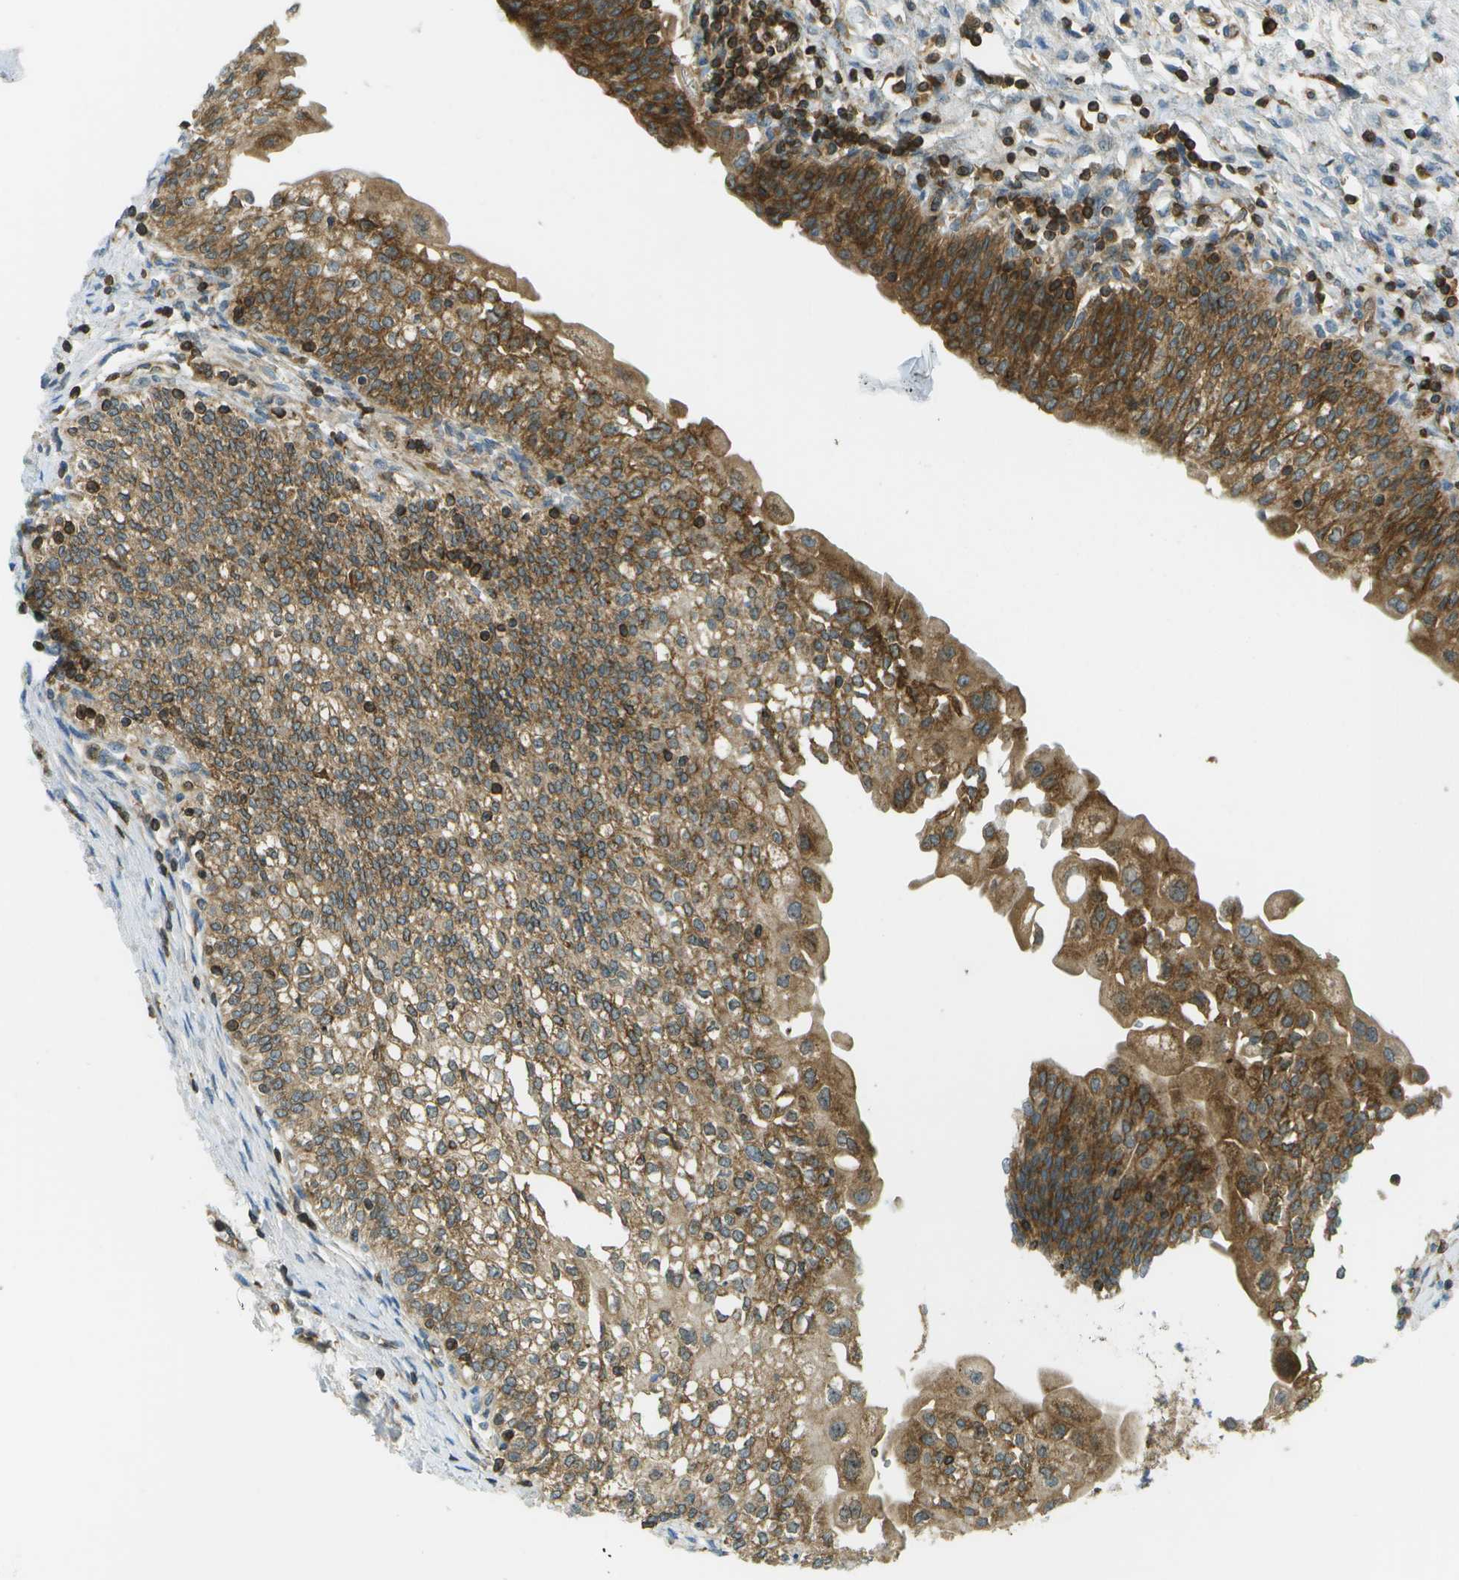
{"staining": {"intensity": "strong", "quantity": ">75%", "location": "cytoplasmic/membranous"}, "tissue": "urinary bladder", "cell_type": "Urothelial cells", "image_type": "normal", "snomed": [{"axis": "morphology", "description": "Normal tissue, NOS"}, {"axis": "topography", "description": "Urinary bladder"}], "caption": "Strong cytoplasmic/membranous positivity for a protein is present in about >75% of urothelial cells of normal urinary bladder using immunohistochemistry (IHC).", "gene": "TMTC1", "patient": {"sex": "male", "age": 55}}